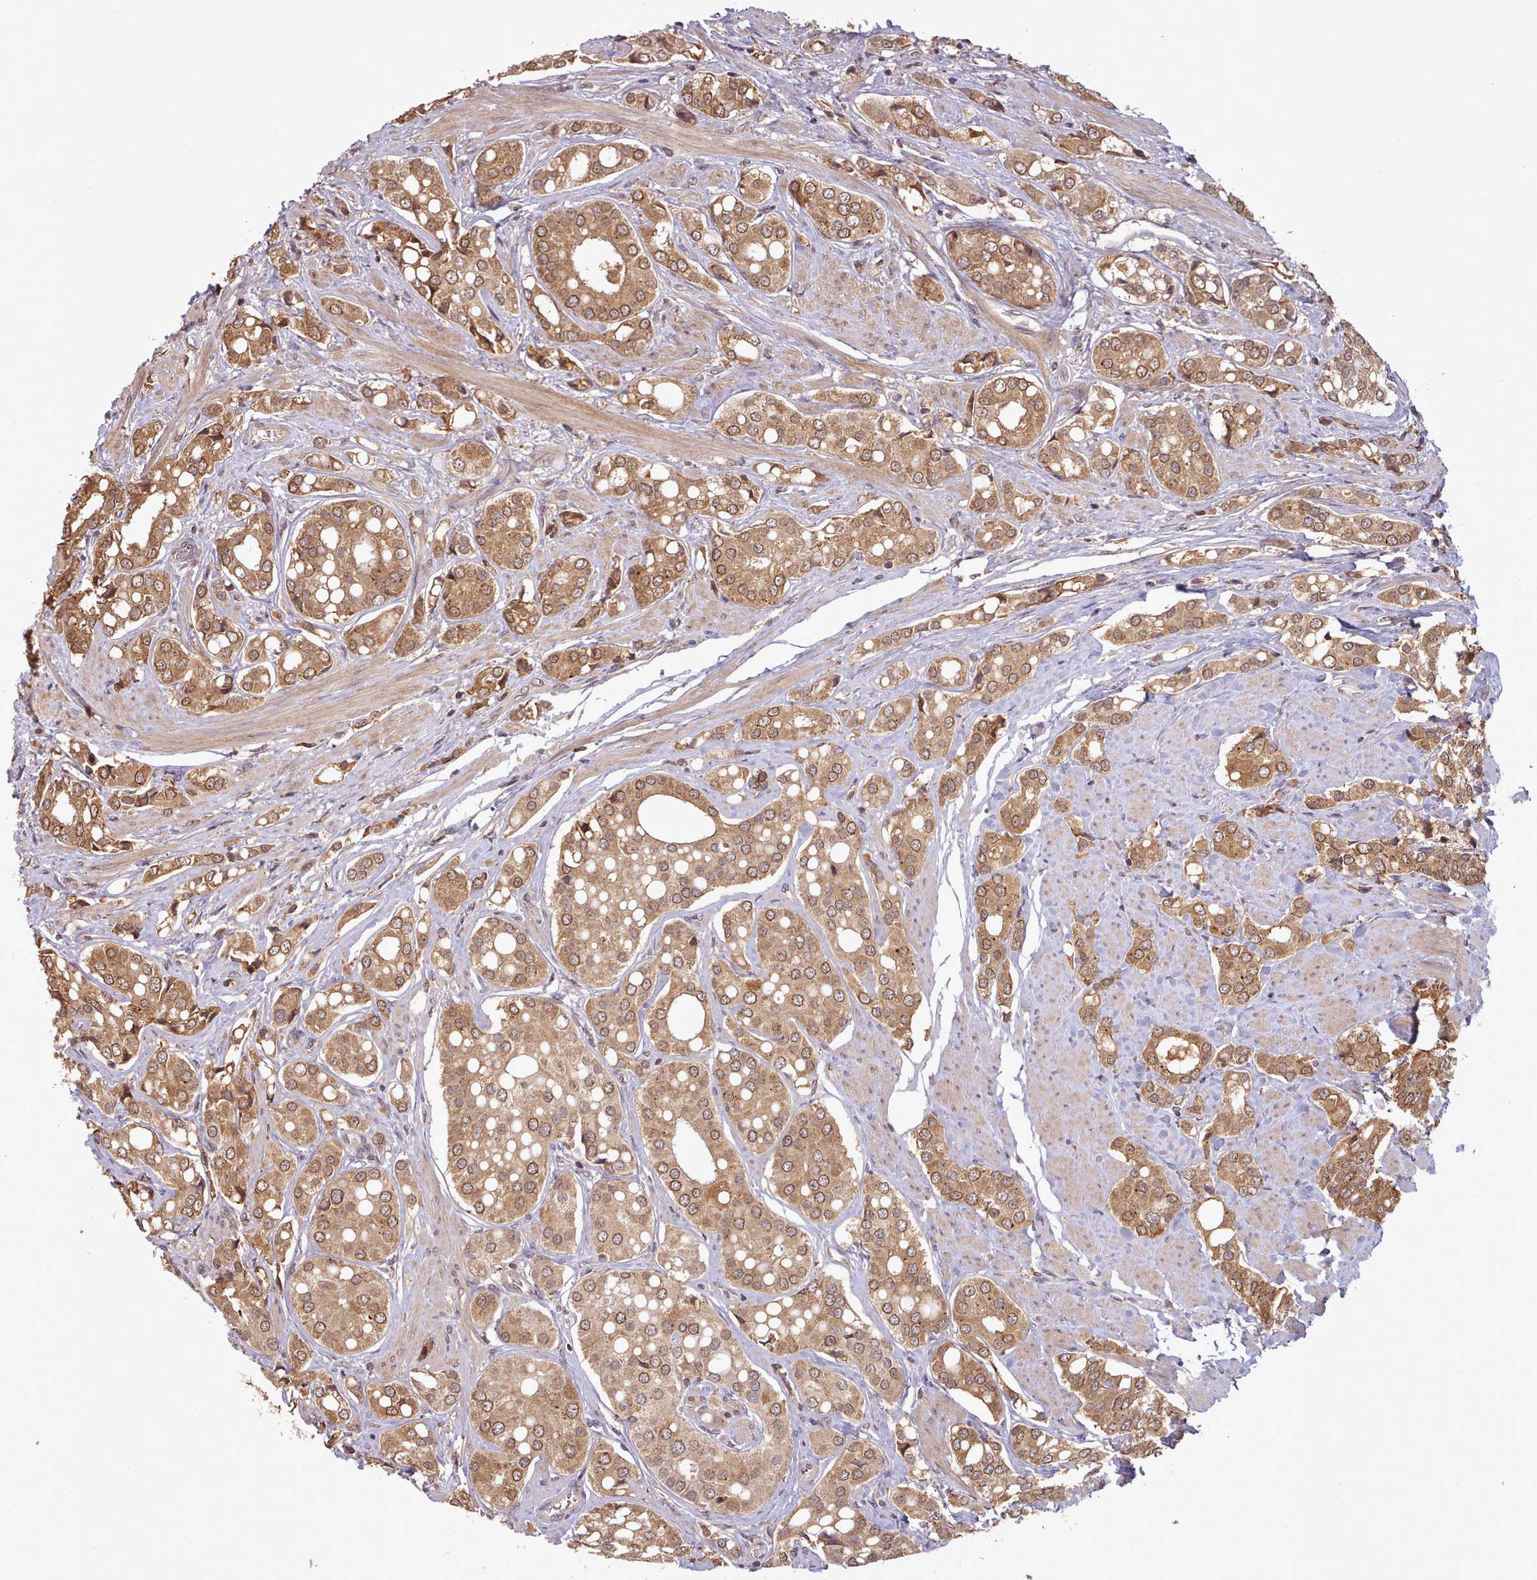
{"staining": {"intensity": "moderate", "quantity": ">75%", "location": "cytoplasmic/membranous,nuclear"}, "tissue": "prostate cancer", "cell_type": "Tumor cells", "image_type": "cancer", "snomed": [{"axis": "morphology", "description": "Adenocarcinoma, High grade"}, {"axis": "topography", "description": "Prostate"}], "caption": "Brown immunohistochemical staining in human prostate cancer reveals moderate cytoplasmic/membranous and nuclear positivity in about >75% of tumor cells.", "gene": "PIP4P1", "patient": {"sex": "male", "age": 71}}